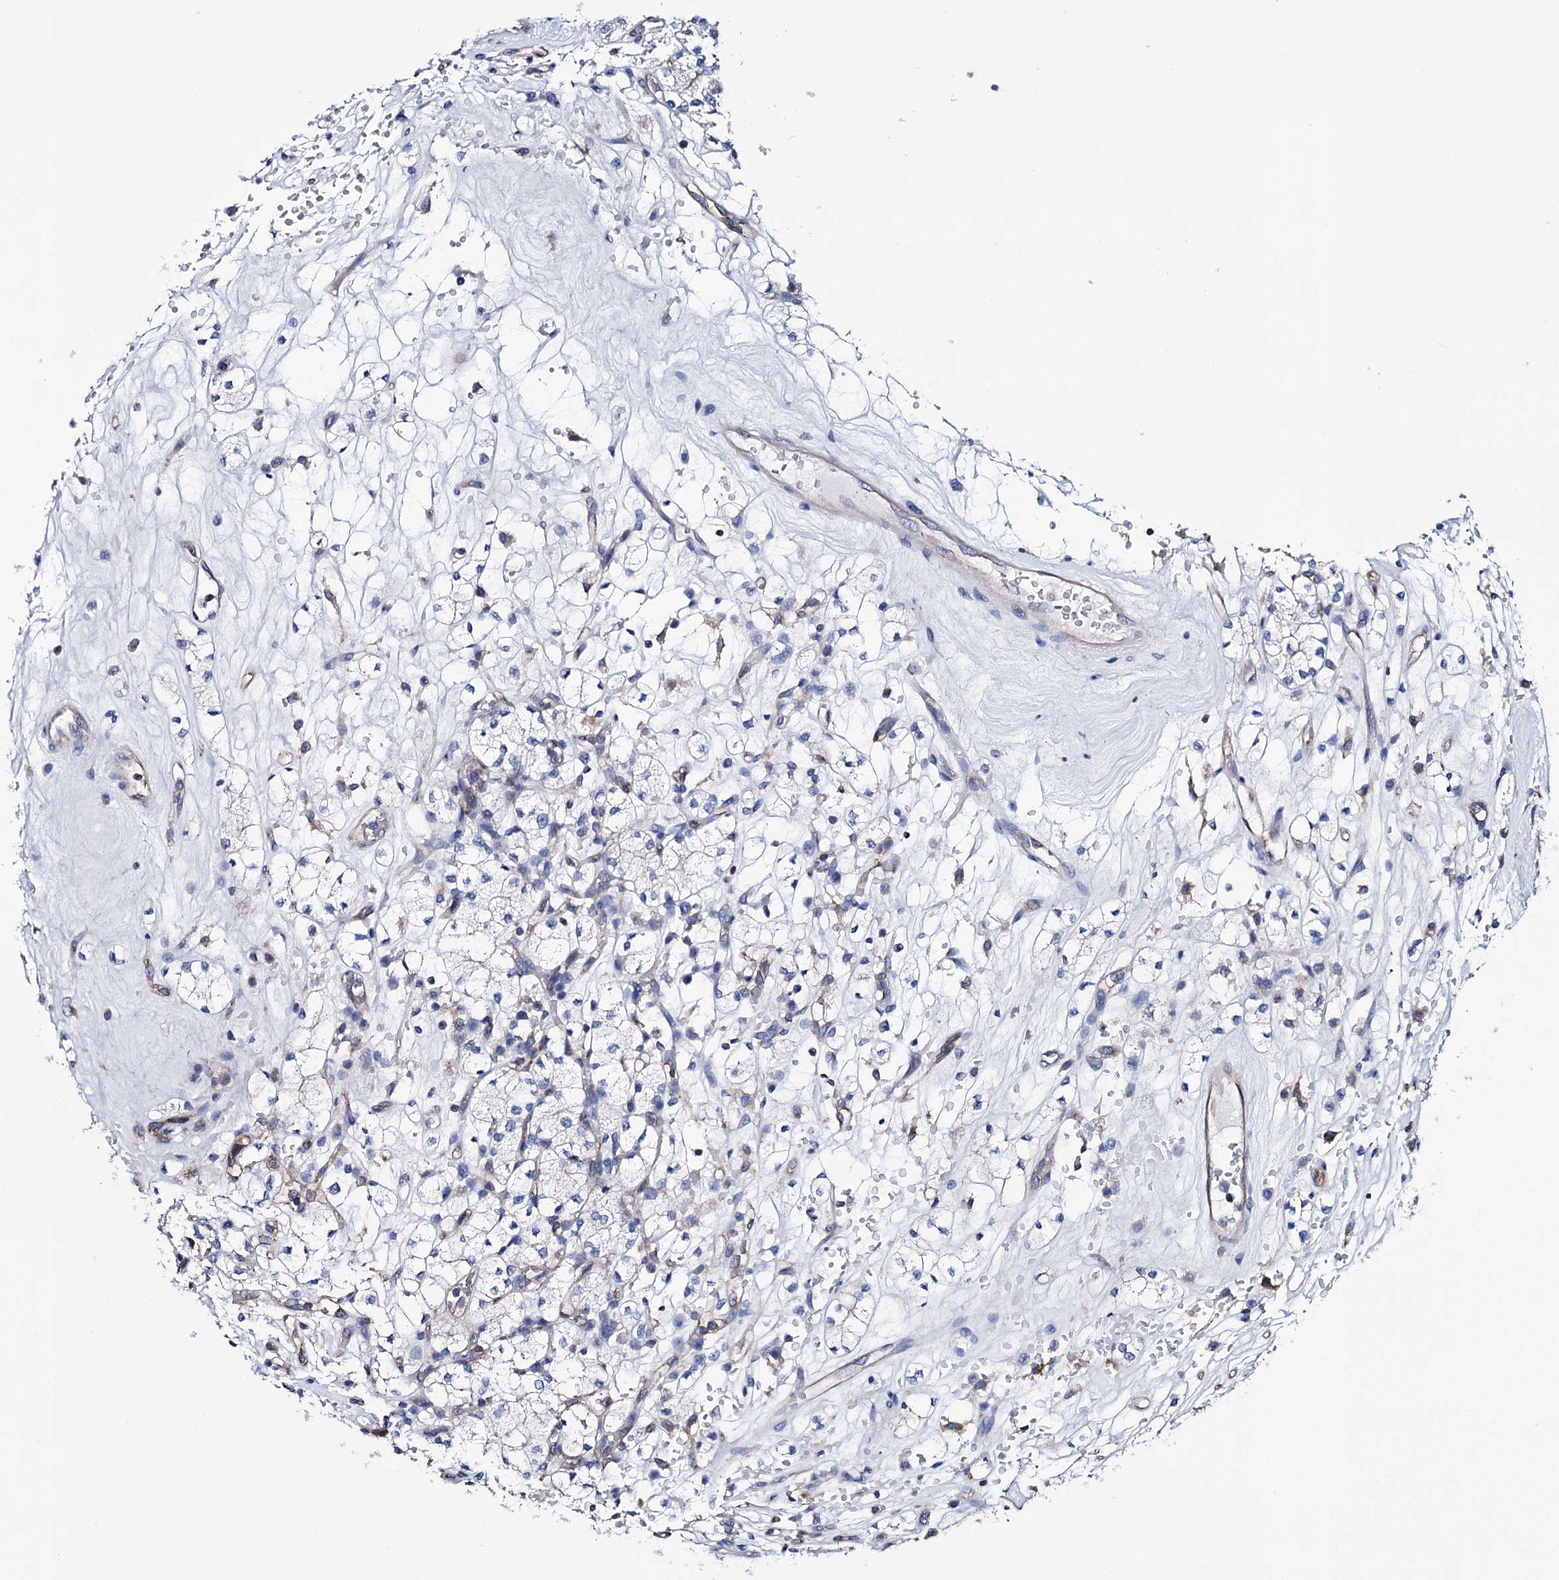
{"staining": {"intensity": "negative", "quantity": "none", "location": "none"}, "tissue": "renal cancer", "cell_type": "Tumor cells", "image_type": "cancer", "snomed": [{"axis": "morphology", "description": "Adenocarcinoma, NOS"}, {"axis": "topography", "description": "Kidney"}], "caption": "There is no significant positivity in tumor cells of adenocarcinoma (renal).", "gene": "SCPEP1", "patient": {"sex": "male", "age": 77}}